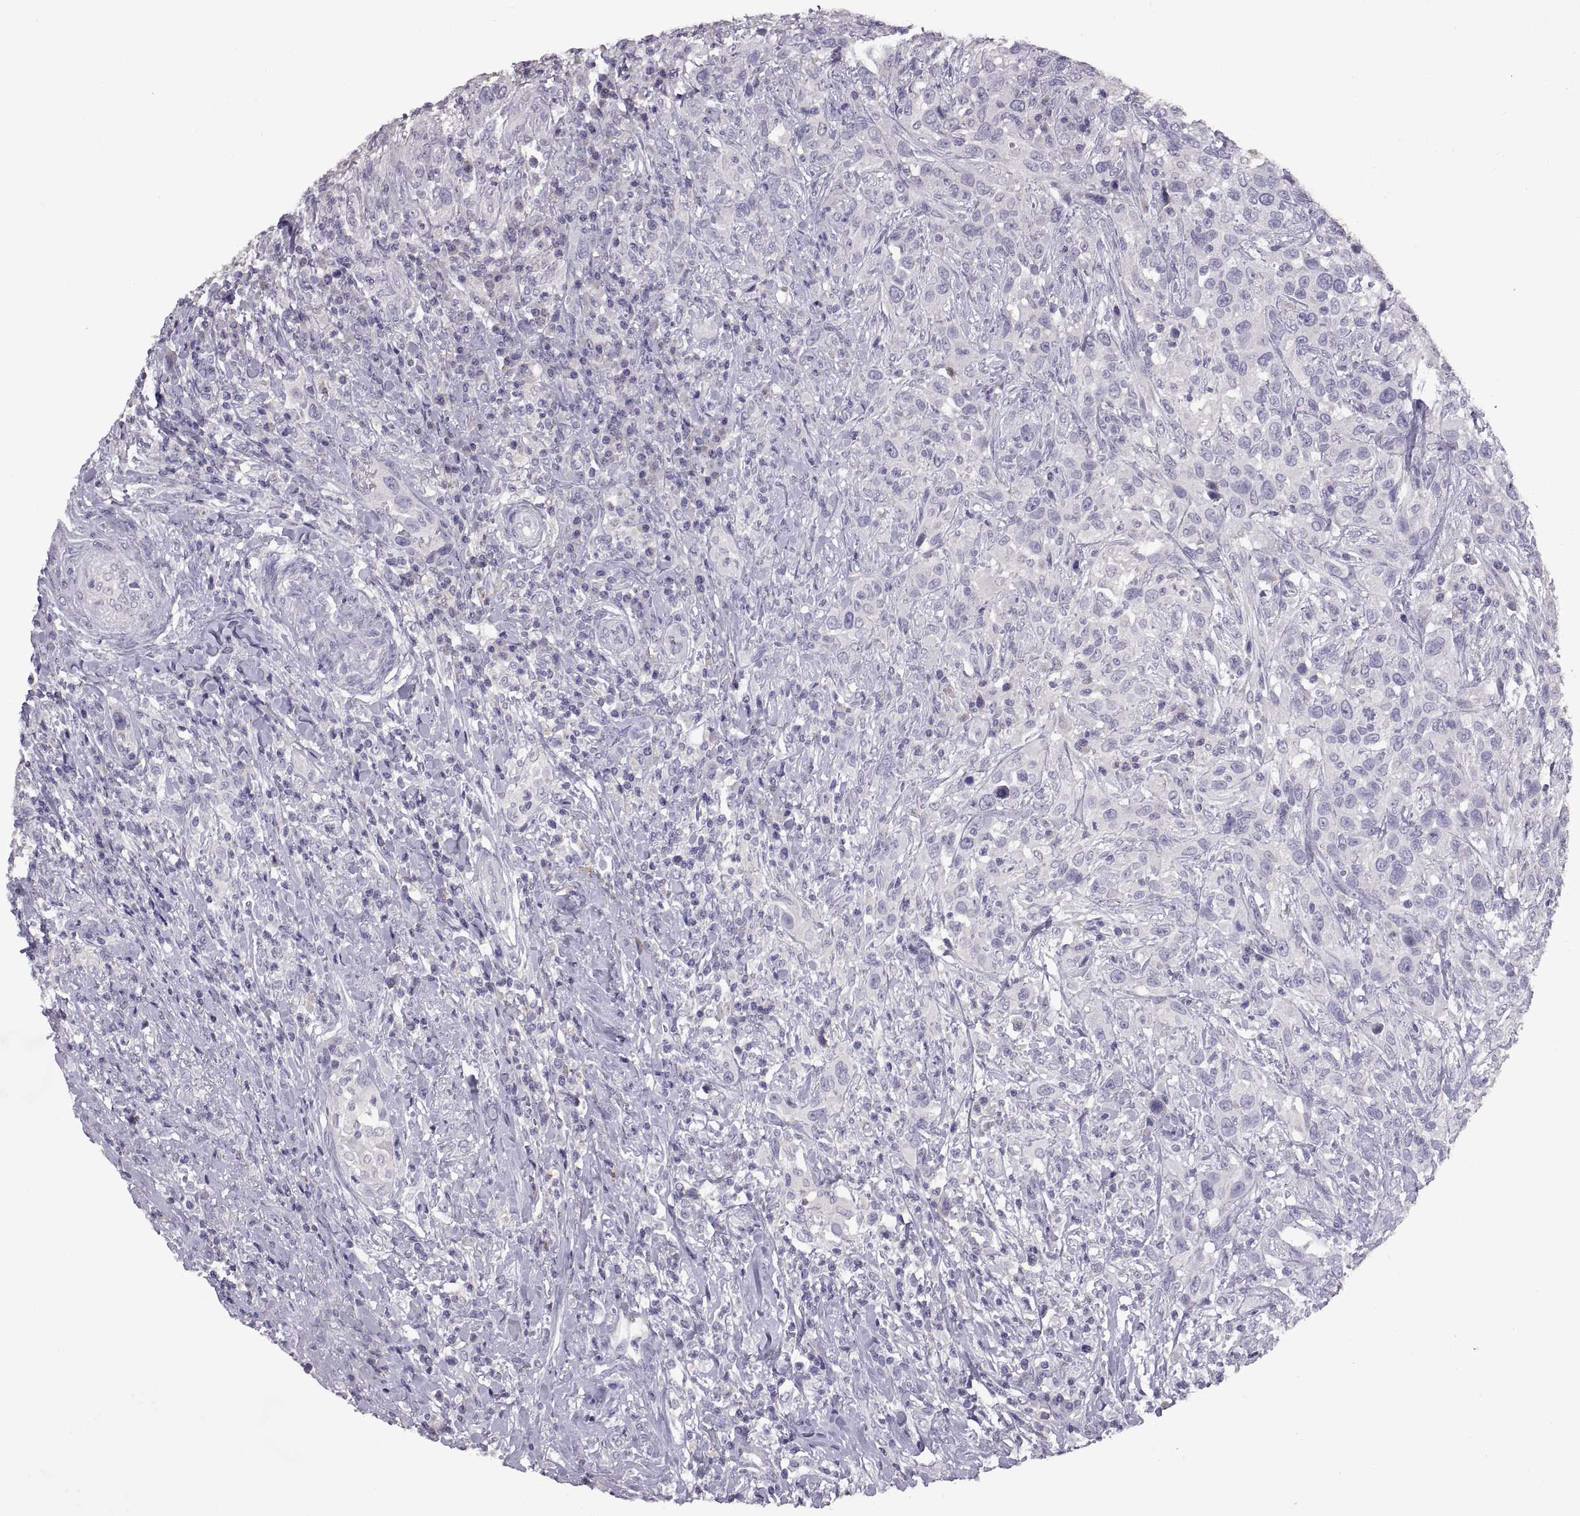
{"staining": {"intensity": "negative", "quantity": "none", "location": "none"}, "tissue": "urothelial cancer", "cell_type": "Tumor cells", "image_type": "cancer", "snomed": [{"axis": "morphology", "description": "Urothelial carcinoma, NOS"}, {"axis": "morphology", "description": "Urothelial carcinoma, High grade"}, {"axis": "topography", "description": "Urinary bladder"}], "caption": "A histopathology image of urothelial cancer stained for a protein shows no brown staining in tumor cells.", "gene": "DEFB136", "patient": {"sex": "female", "age": 64}}